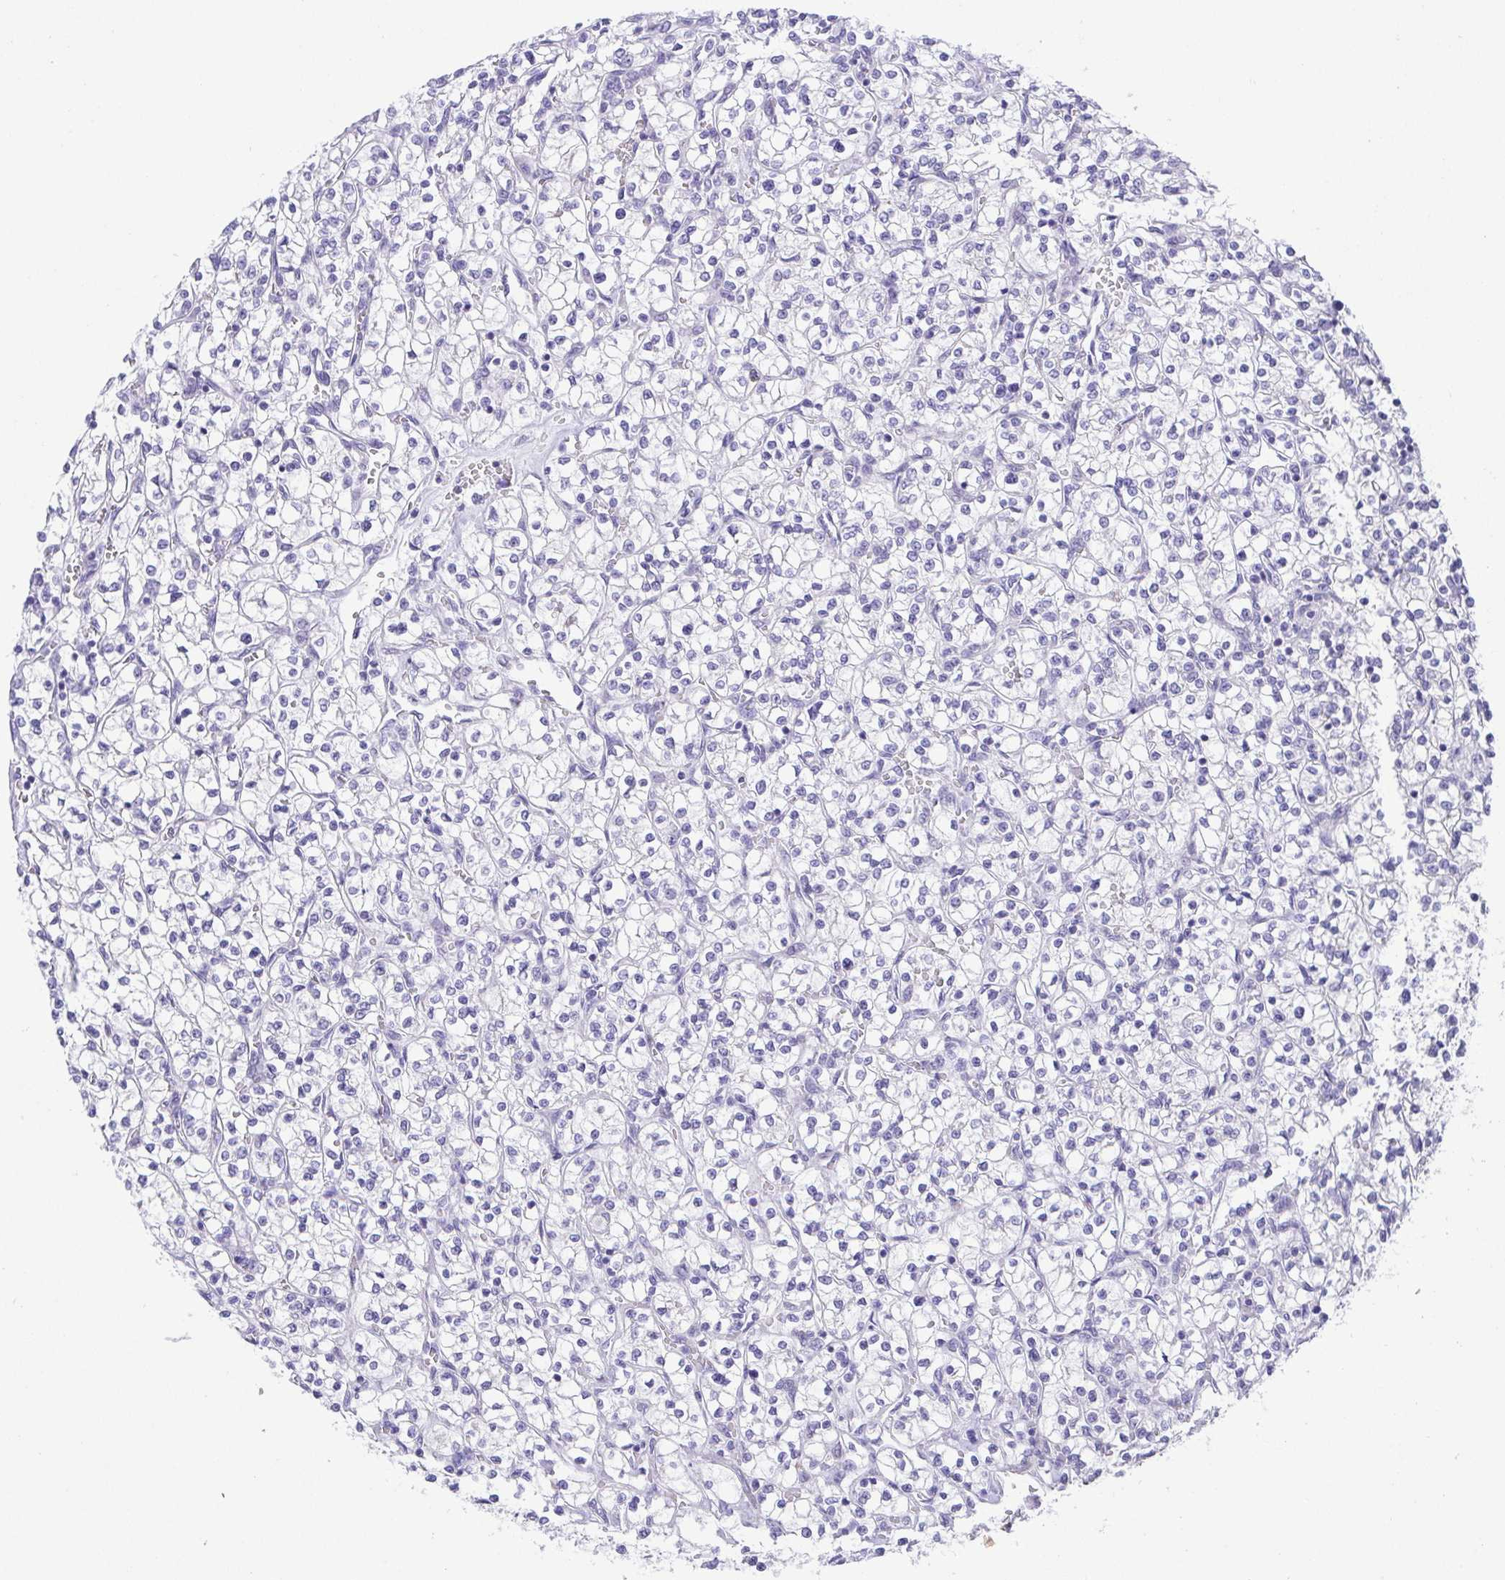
{"staining": {"intensity": "negative", "quantity": "none", "location": "none"}, "tissue": "renal cancer", "cell_type": "Tumor cells", "image_type": "cancer", "snomed": [{"axis": "morphology", "description": "Adenocarcinoma, NOS"}, {"axis": "topography", "description": "Kidney"}], "caption": "This is a micrograph of immunohistochemistry staining of adenocarcinoma (renal), which shows no positivity in tumor cells.", "gene": "LUZP4", "patient": {"sex": "female", "age": 64}}